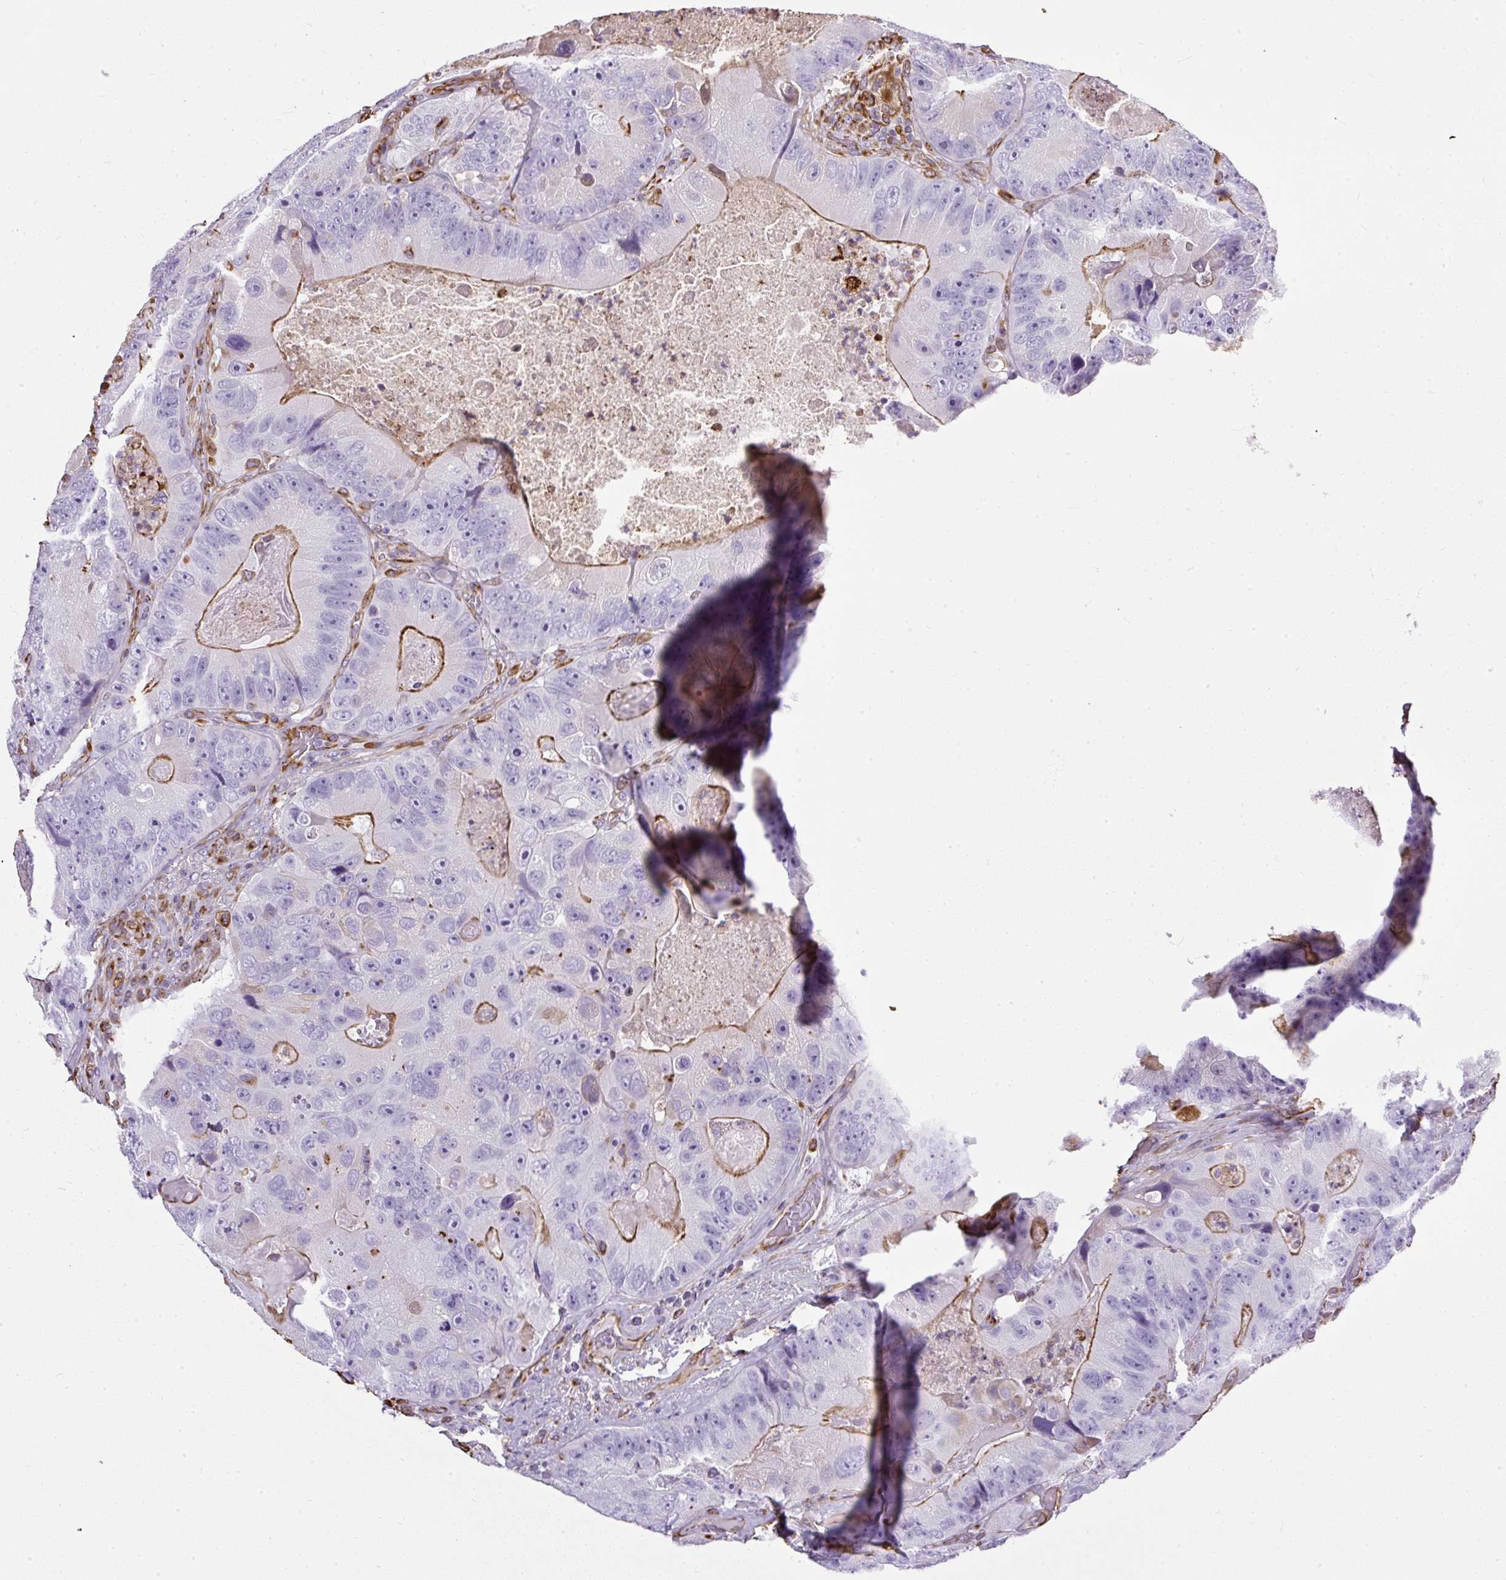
{"staining": {"intensity": "strong", "quantity": "<25%", "location": "cytoplasmic/membranous"}, "tissue": "colorectal cancer", "cell_type": "Tumor cells", "image_type": "cancer", "snomed": [{"axis": "morphology", "description": "Adenocarcinoma, NOS"}, {"axis": "topography", "description": "Colon"}], "caption": "Protein staining exhibits strong cytoplasmic/membranous staining in about <25% of tumor cells in colorectal cancer.", "gene": "PLS1", "patient": {"sex": "female", "age": 86}}